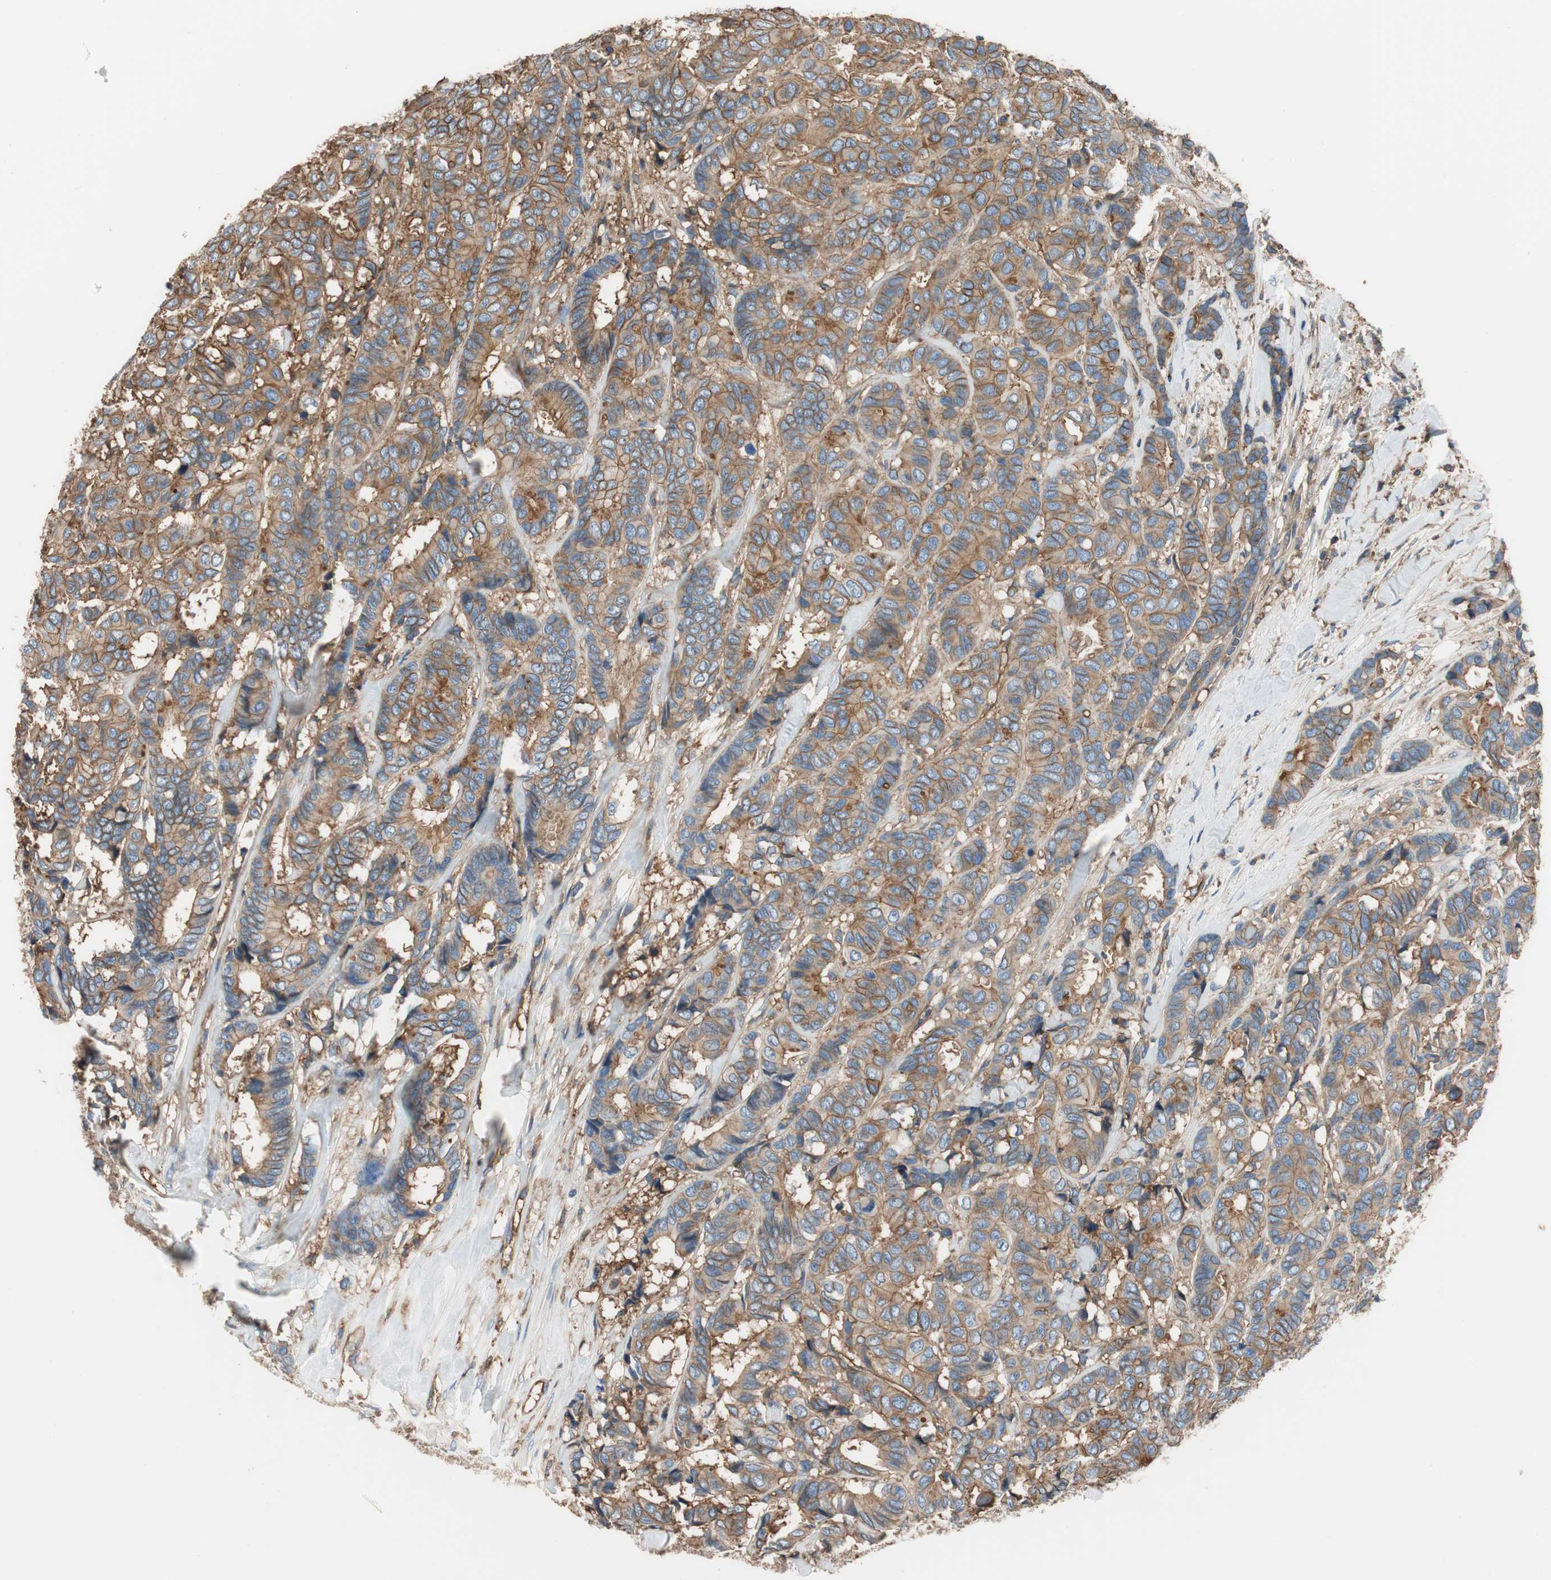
{"staining": {"intensity": "moderate", "quantity": ">75%", "location": "cytoplasmic/membranous"}, "tissue": "breast cancer", "cell_type": "Tumor cells", "image_type": "cancer", "snomed": [{"axis": "morphology", "description": "Duct carcinoma"}, {"axis": "topography", "description": "Breast"}], "caption": "The histopathology image shows a brown stain indicating the presence of a protein in the cytoplasmic/membranous of tumor cells in breast cancer.", "gene": "IL1RL1", "patient": {"sex": "female", "age": 87}}